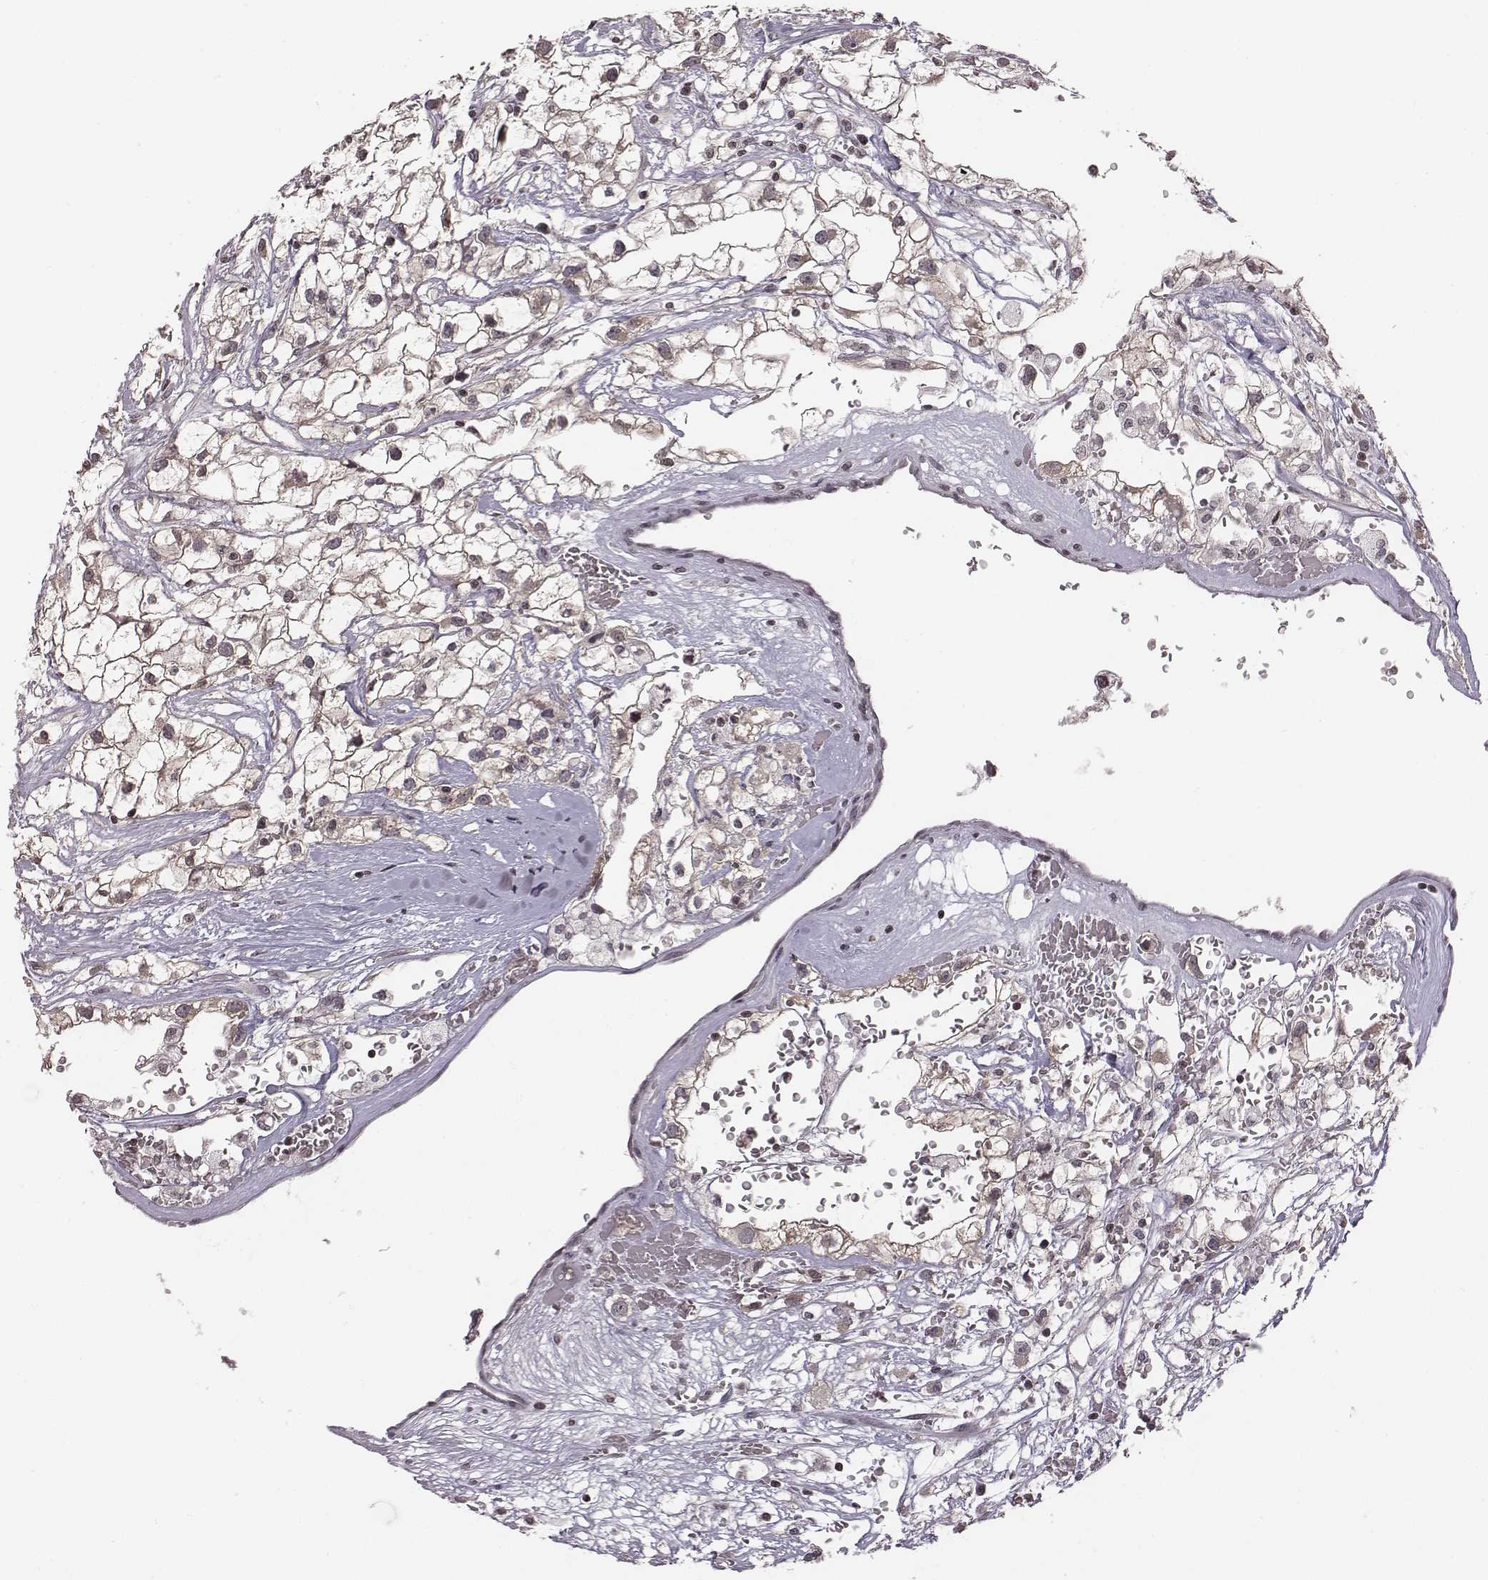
{"staining": {"intensity": "negative", "quantity": "none", "location": "none"}, "tissue": "renal cancer", "cell_type": "Tumor cells", "image_type": "cancer", "snomed": [{"axis": "morphology", "description": "Adenocarcinoma, NOS"}, {"axis": "topography", "description": "Kidney"}], "caption": "Tumor cells are negative for protein expression in human adenocarcinoma (renal).", "gene": "GRM4", "patient": {"sex": "male", "age": 59}}